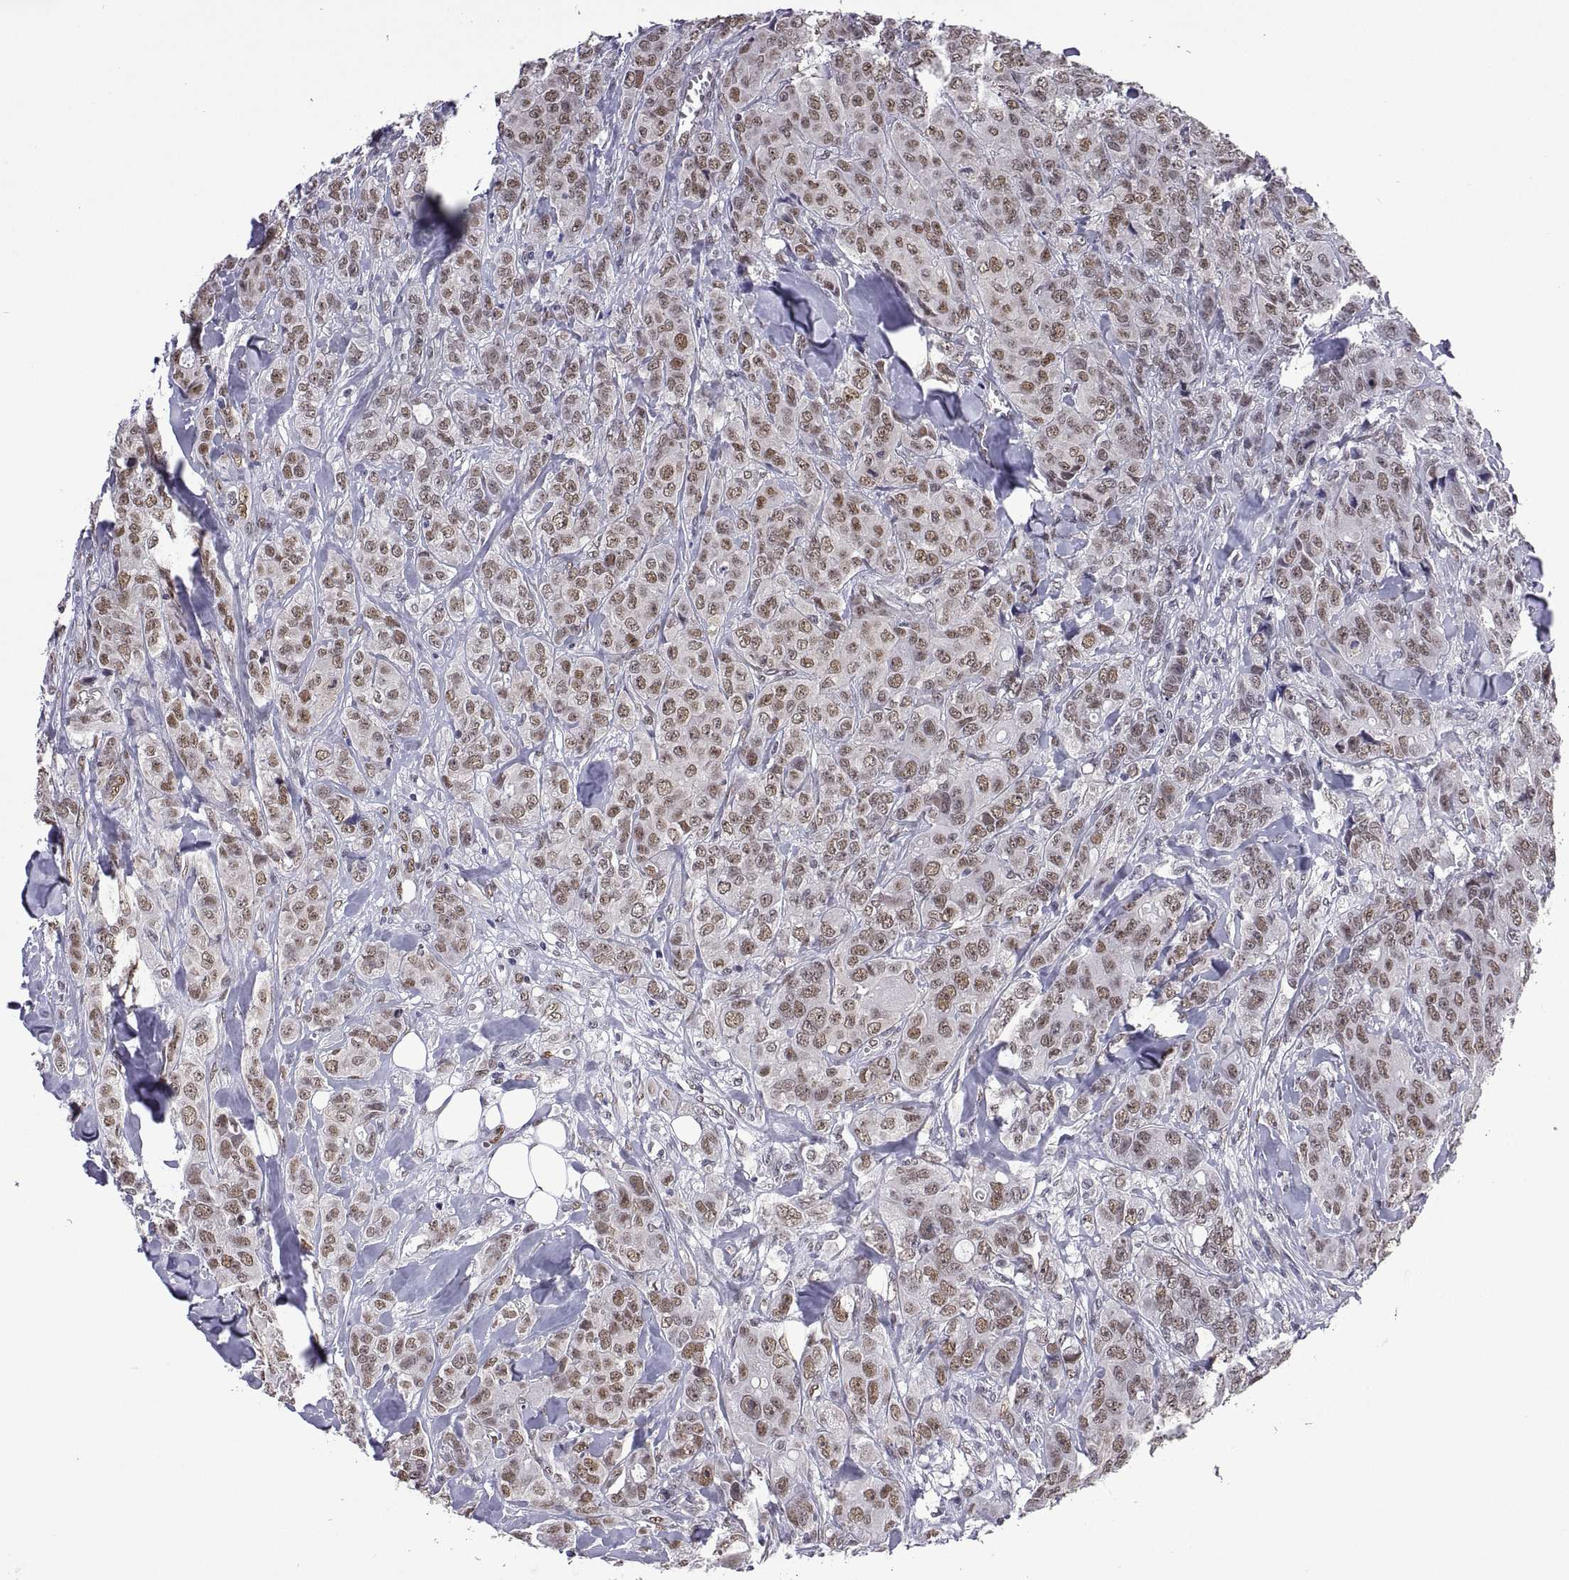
{"staining": {"intensity": "moderate", "quantity": ">75%", "location": "nuclear"}, "tissue": "breast cancer", "cell_type": "Tumor cells", "image_type": "cancer", "snomed": [{"axis": "morphology", "description": "Duct carcinoma"}, {"axis": "topography", "description": "Breast"}], "caption": "IHC staining of breast cancer, which reveals medium levels of moderate nuclear positivity in approximately >75% of tumor cells indicating moderate nuclear protein expression. The staining was performed using DAB (brown) for protein detection and nuclei were counterstained in hematoxylin (blue).", "gene": "NR4A1", "patient": {"sex": "female", "age": 43}}